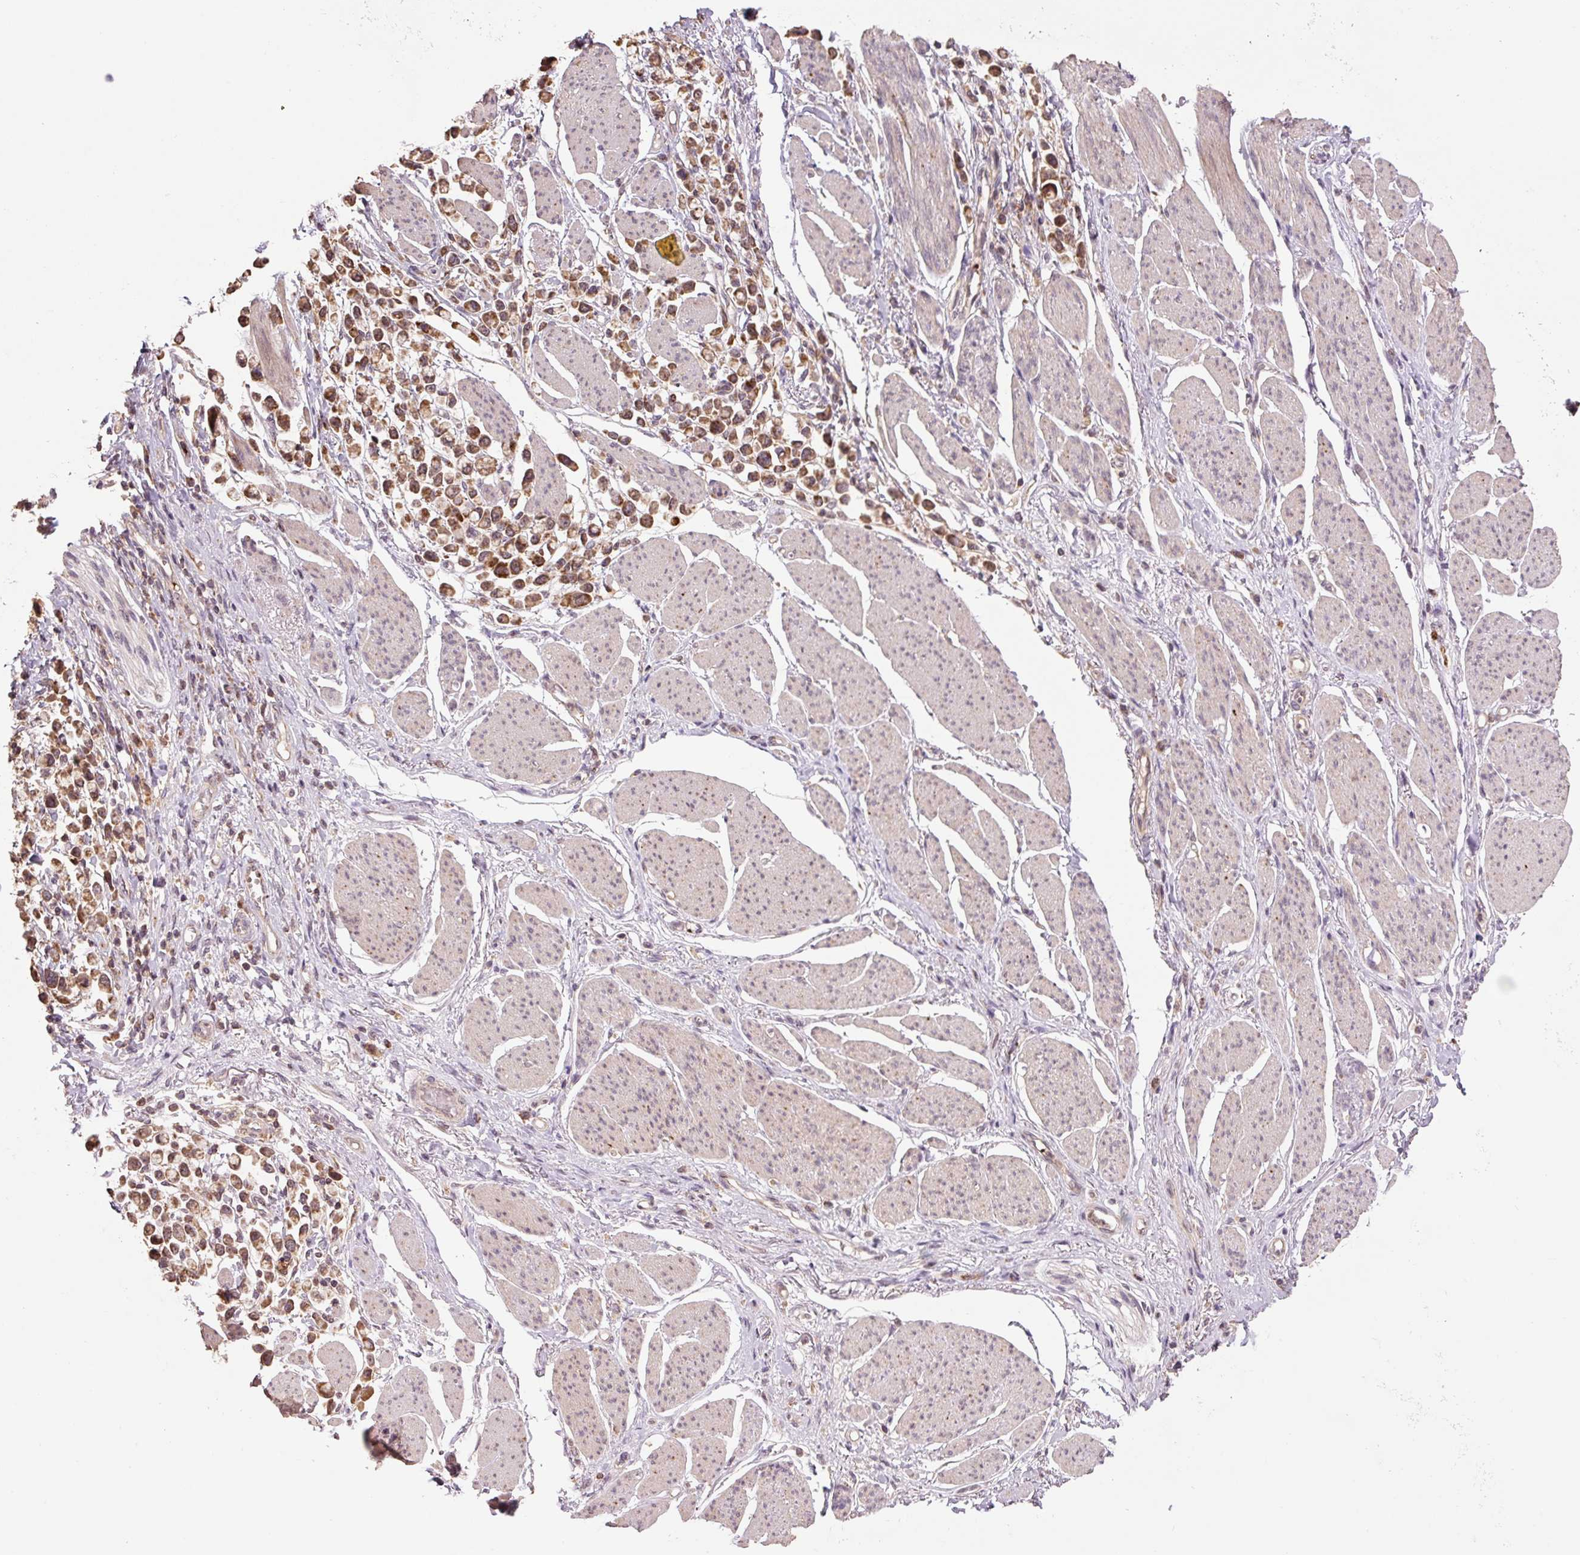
{"staining": {"intensity": "moderate", "quantity": ">75%", "location": "cytoplasmic/membranous"}, "tissue": "stomach cancer", "cell_type": "Tumor cells", "image_type": "cancer", "snomed": [{"axis": "morphology", "description": "Adenocarcinoma, NOS"}, {"axis": "topography", "description": "Stomach"}], "caption": "Moderate cytoplasmic/membranous positivity for a protein is present in approximately >75% of tumor cells of adenocarcinoma (stomach) using immunohistochemistry.", "gene": "TMEM160", "patient": {"sex": "female", "age": 81}}